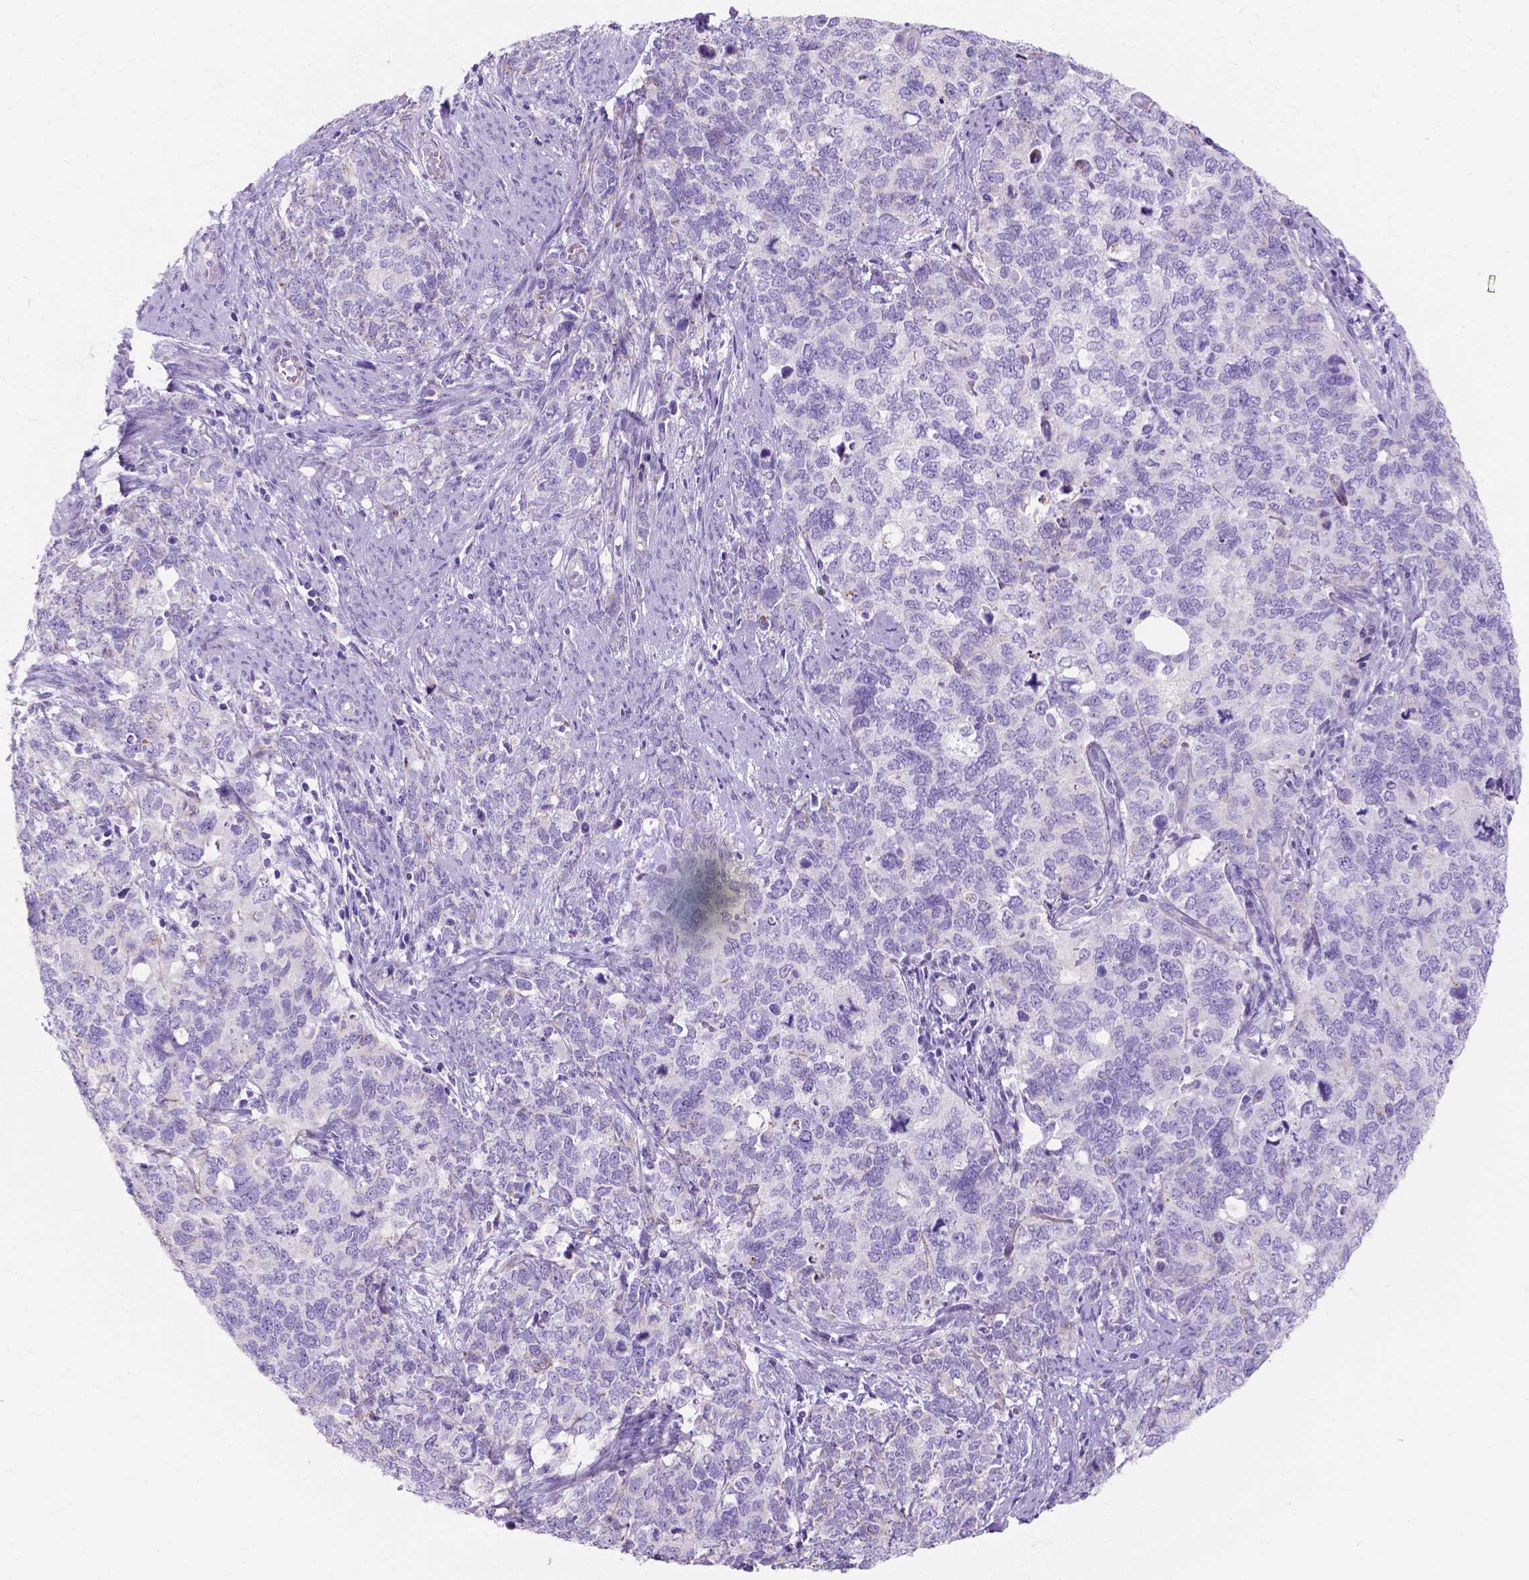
{"staining": {"intensity": "negative", "quantity": "none", "location": "none"}, "tissue": "cervical cancer", "cell_type": "Tumor cells", "image_type": "cancer", "snomed": [{"axis": "morphology", "description": "Squamous cell carcinoma, NOS"}, {"axis": "topography", "description": "Cervix"}], "caption": "Tumor cells are negative for brown protein staining in cervical cancer (squamous cell carcinoma).", "gene": "MYH15", "patient": {"sex": "female", "age": 63}}